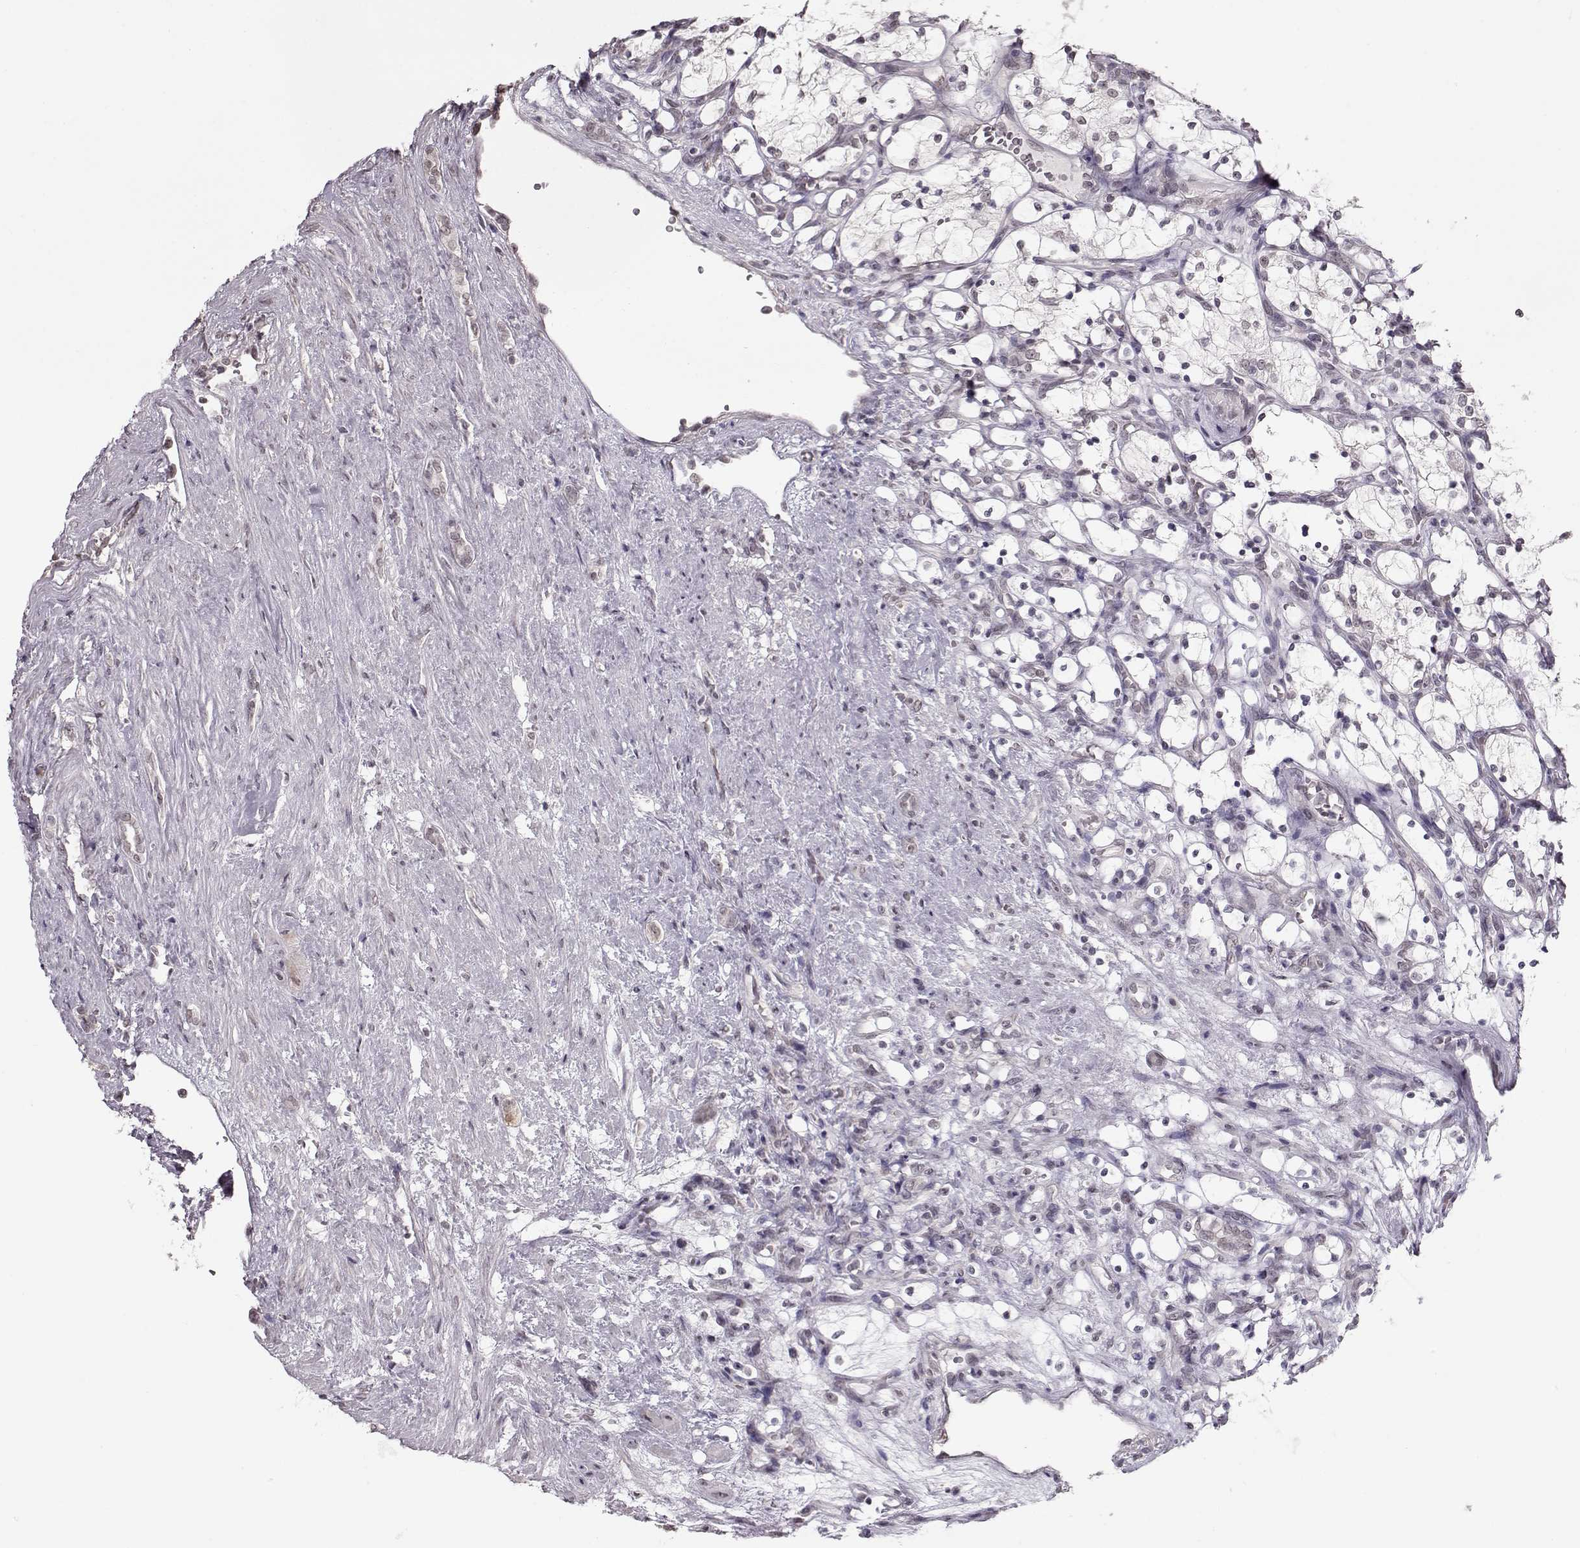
{"staining": {"intensity": "negative", "quantity": "none", "location": "none"}, "tissue": "renal cancer", "cell_type": "Tumor cells", "image_type": "cancer", "snomed": [{"axis": "morphology", "description": "Adenocarcinoma, NOS"}, {"axis": "topography", "description": "Kidney"}], "caption": "A photomicrograph of human renal cancer (adenocarcinoma) is negative for staining in tumor cells.", "gene": "PCP4", "patient": {"sex": "female", "age": 69}}